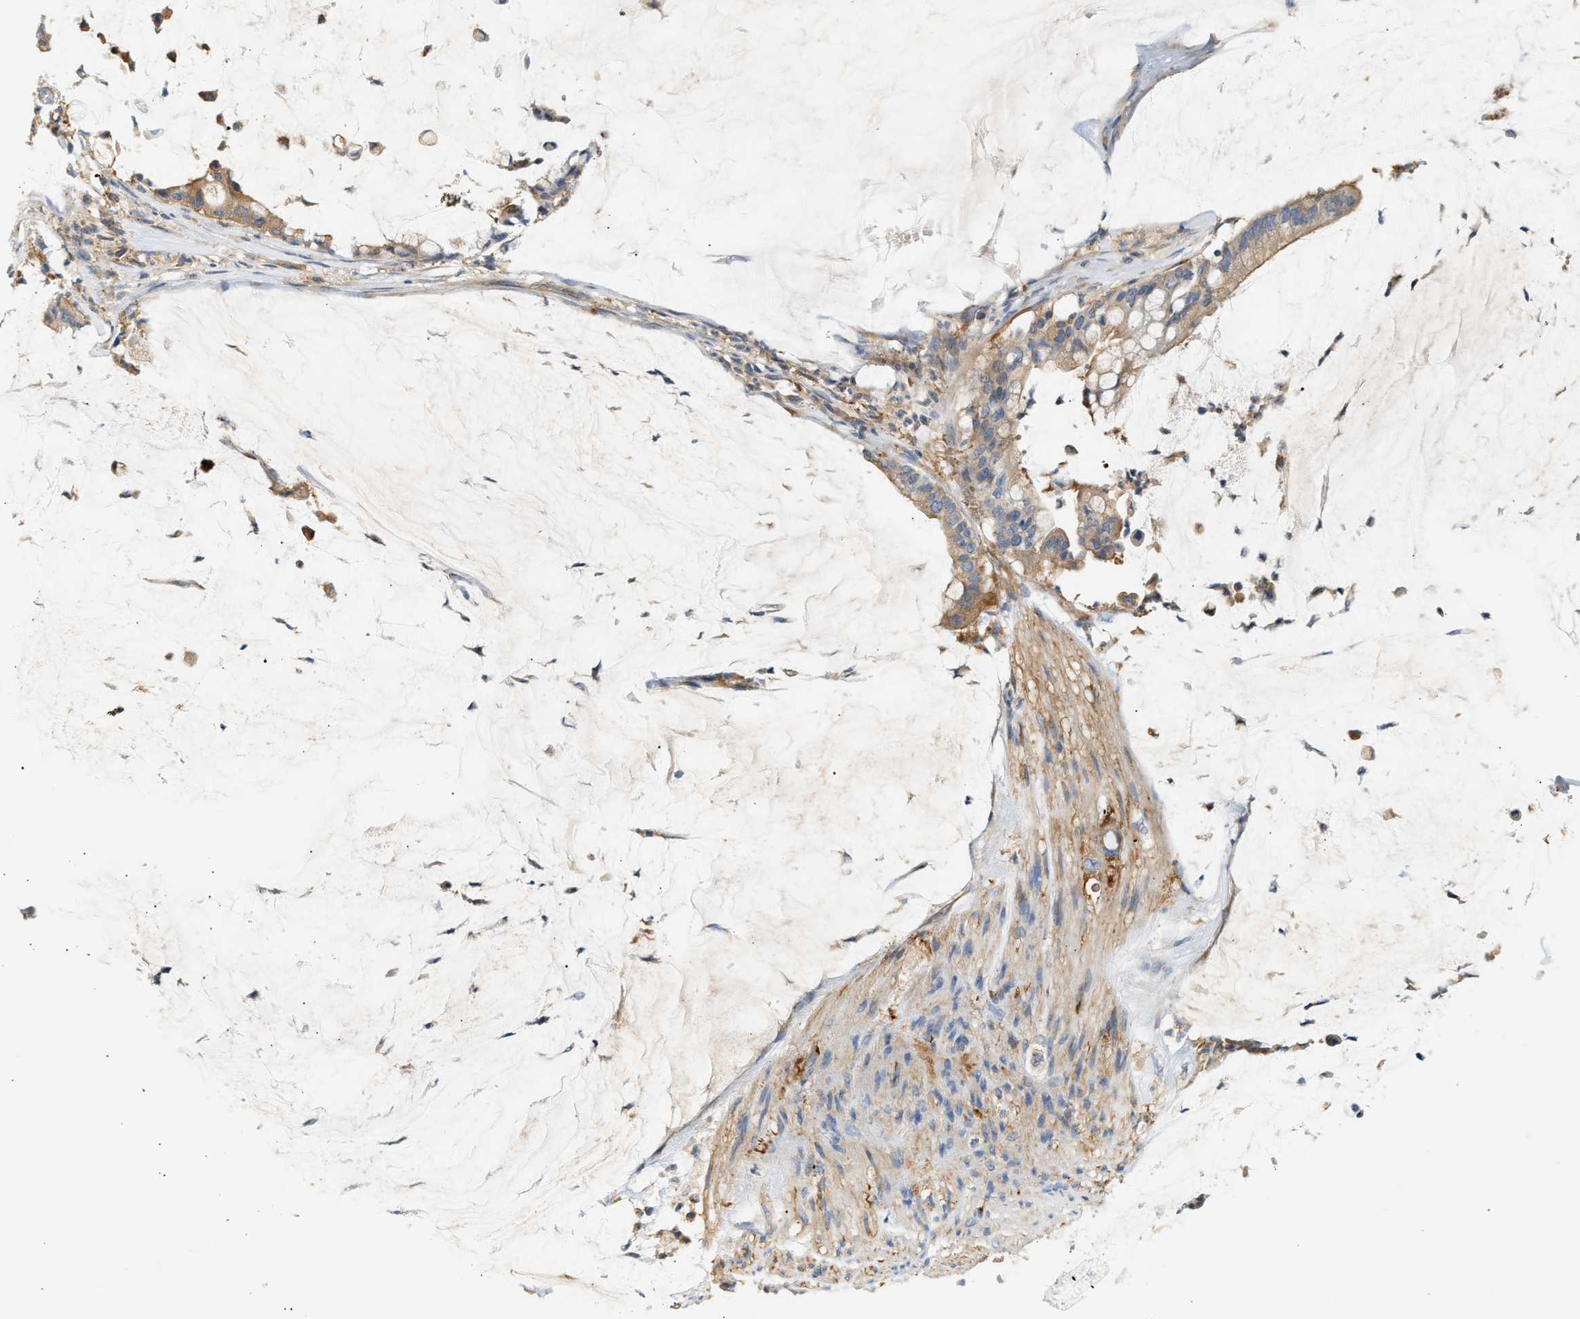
{"staining": {"intensity": "weak", "quantity": ">75%", "location": "cytoplasmic/membranous"}, "tissue": "pancreatic cancer", "cell_type": "Tumor cells", "image_type": "cancer", "snomed": [{"axis": "morphology", "description": "Adenocarcinoma, NOS"}, {"axis": "topography", "description": "Pancreas"}], "caption": "Brown immunohistochemical staining in adenocarcinoma (pancreatic) shows weak cytoplasmic/membranous positivity in approximately >75% of tumor cells.", "gene": "PAFAH1B1", "patient": {"sex": "male", "age": 41}}